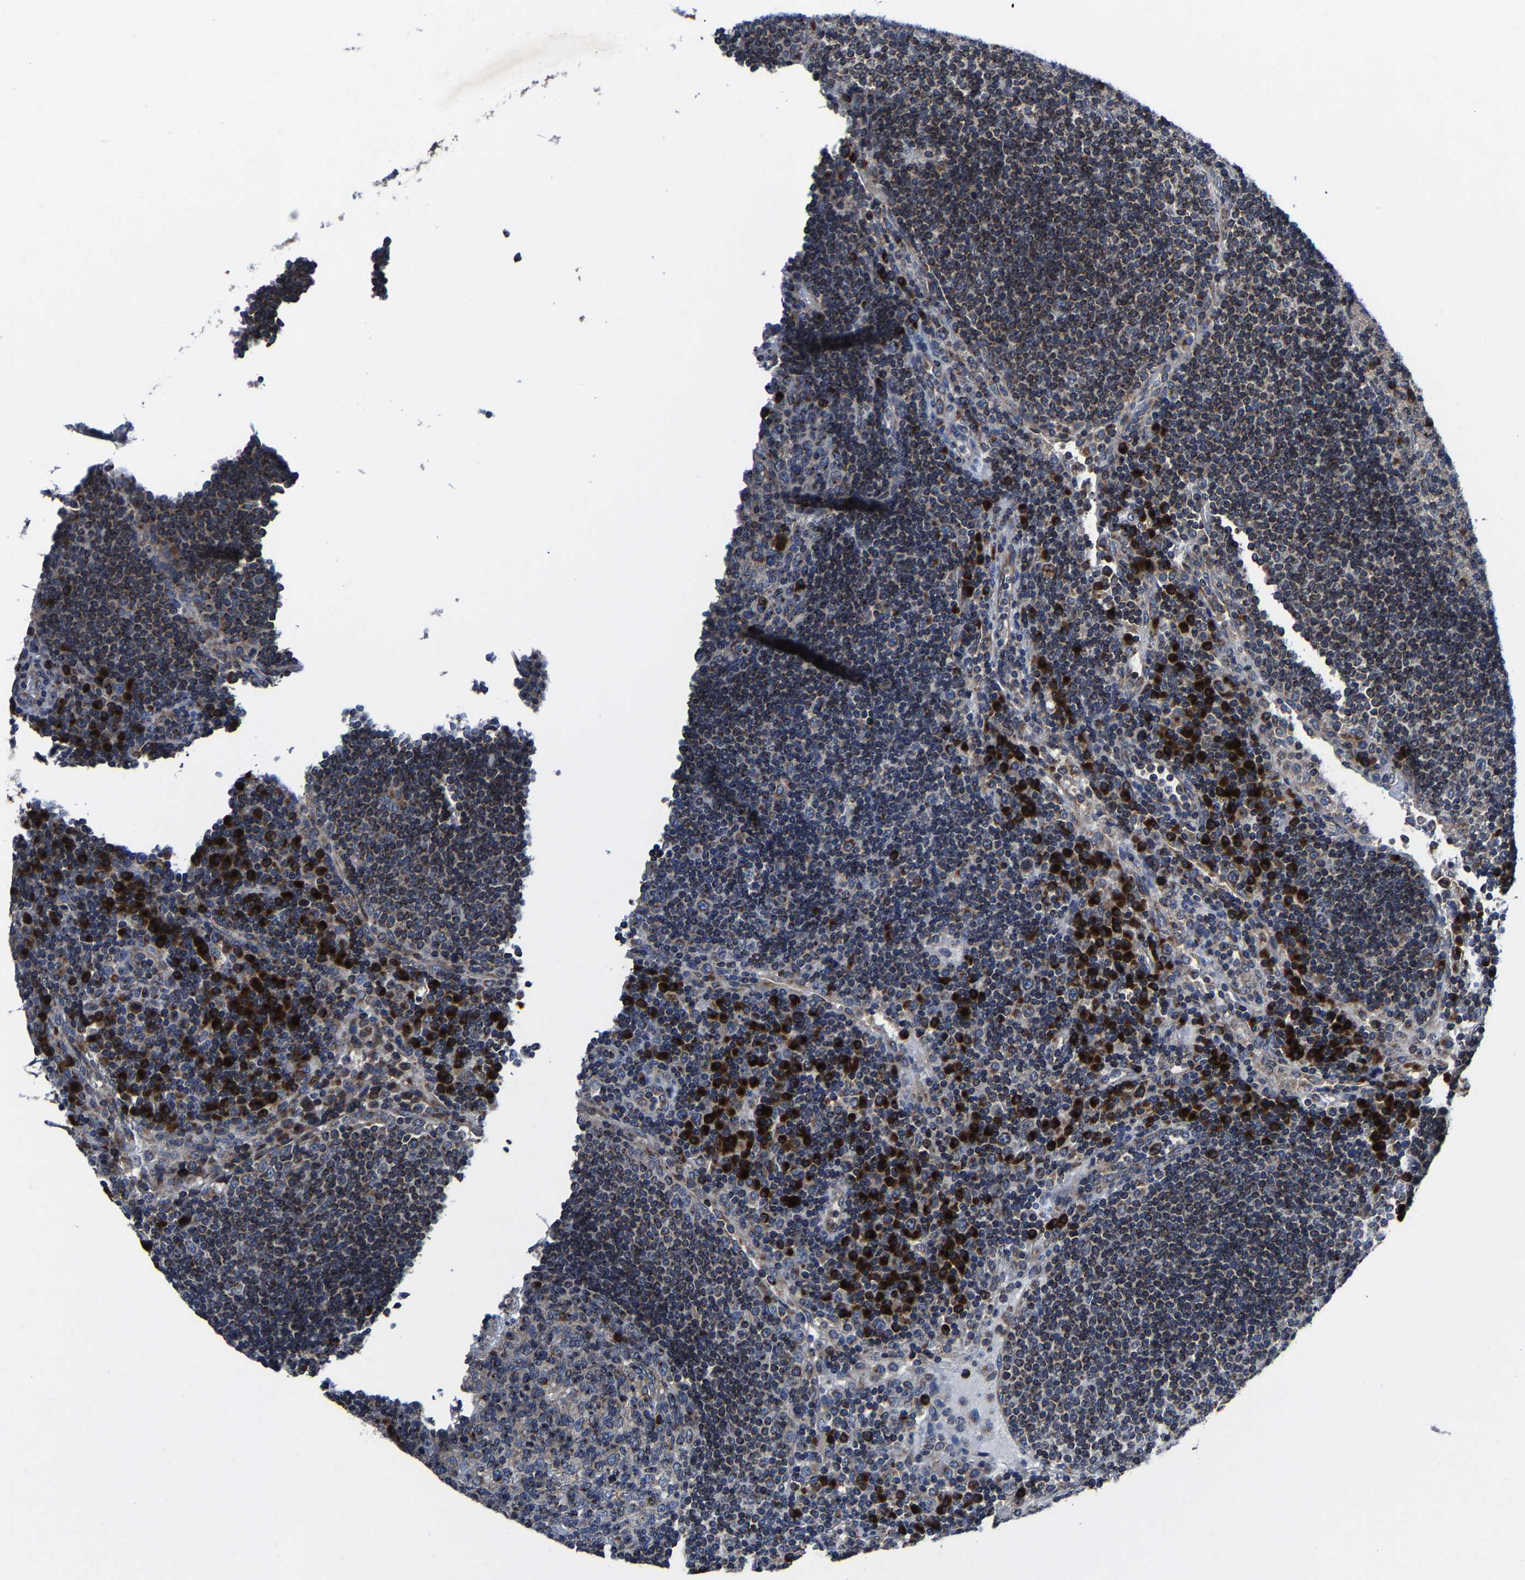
{"staining": {"intensity": "moderate", "quantity": "<25%", "location": "cytoplasmic/membranous"}, "tissue": "lymph node", "cell_type": "Germinal center cells", "image_type": "normal", "snomed": [{"axis": "morphology", "description": "Normal tissue, NOS"}, {"axis": "topography", "description": "Lymph node"}], "caption": "Normal lymph node shows moderate cytoplasmic/membranous positivity in about <25% of germinal center cells.", "gene": "EBAG9", "patient": {"sex": "female", "age": 53}}